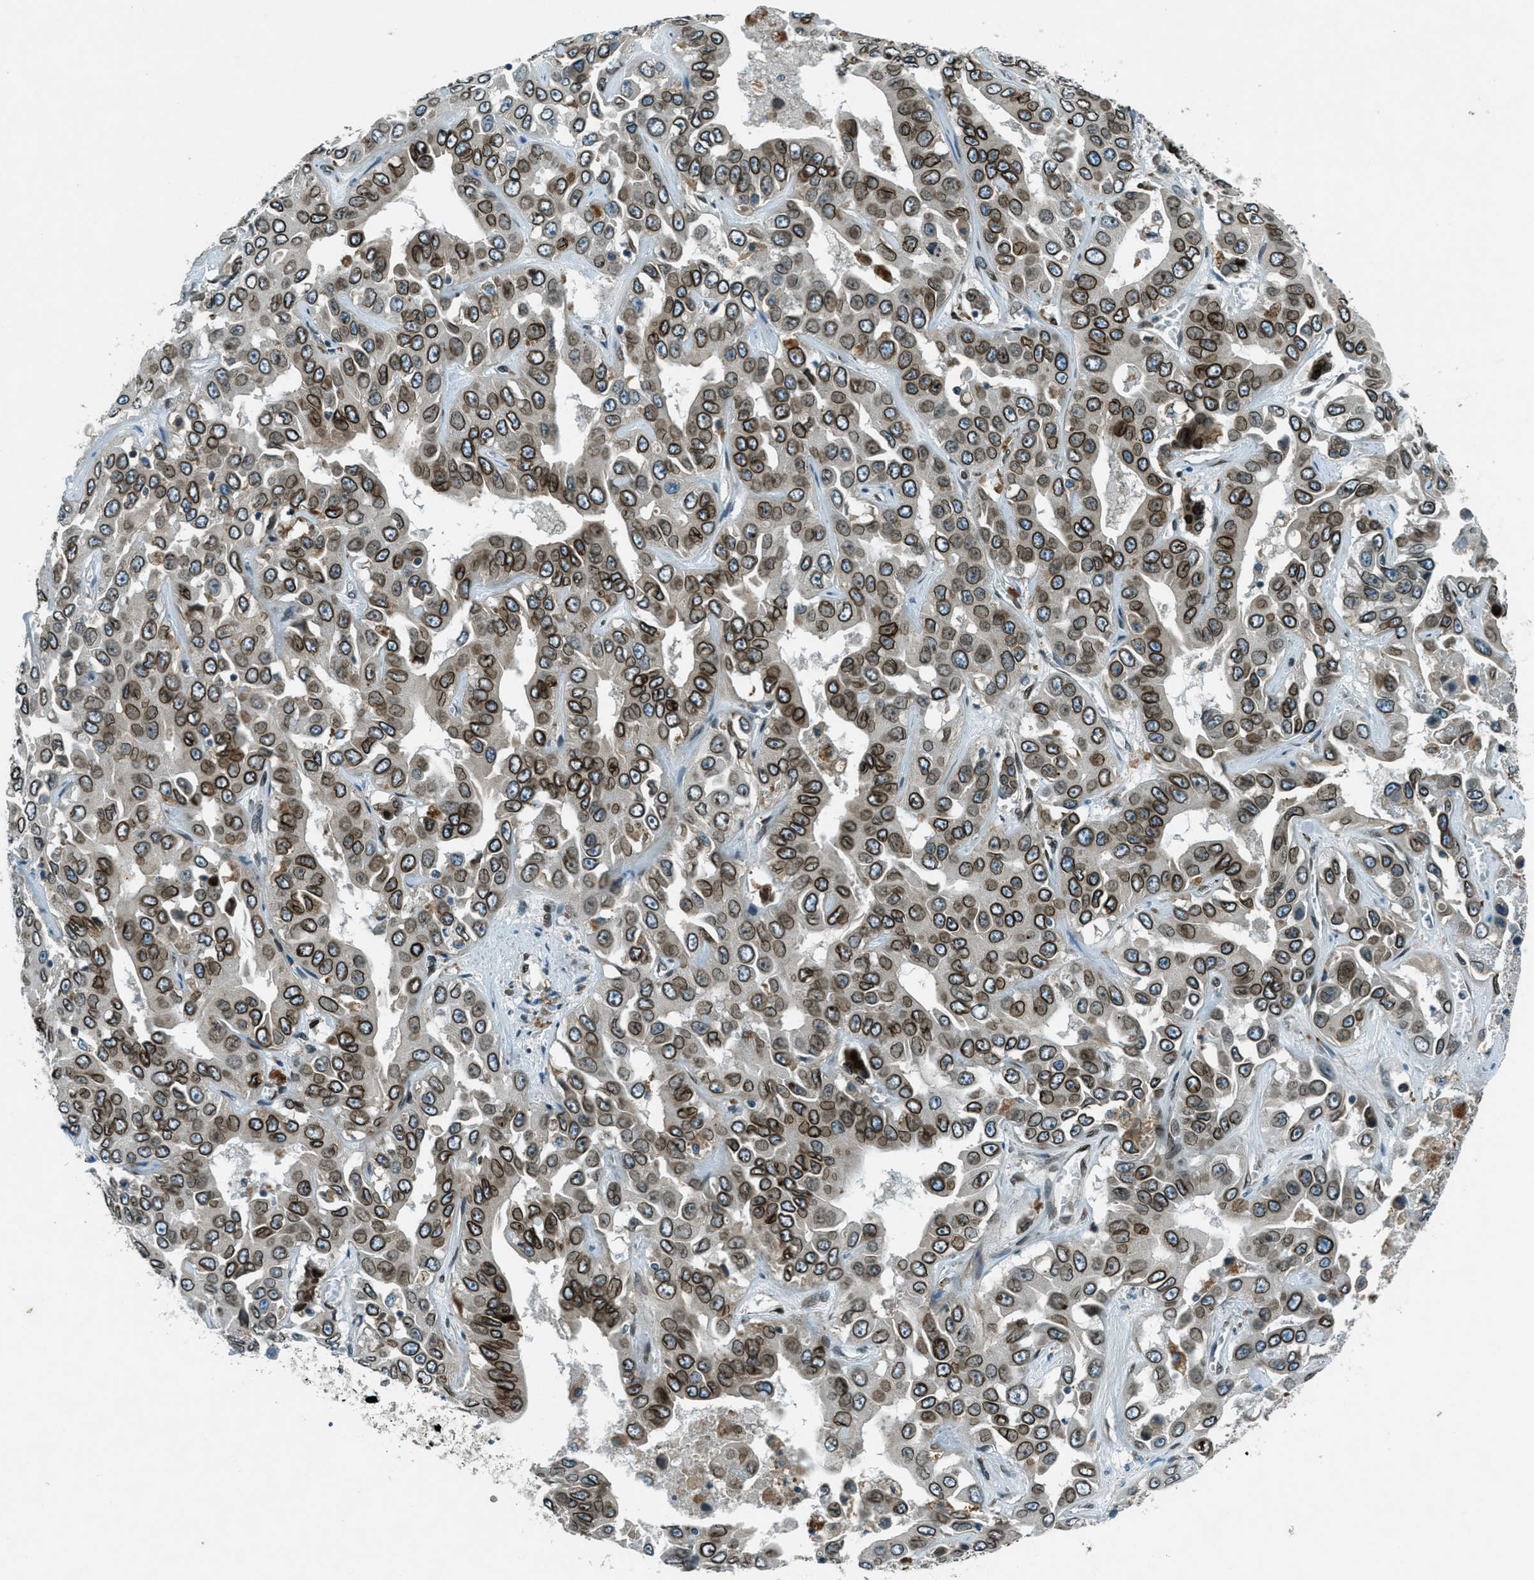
{"staining": {"intensity": "strong", "quantity": ">75%", "location": "cytoplasmic/membranous,nuclear"}, "tissue": "liver cancer", "cell_type": "Tumor cells", "image_type": "cancer", "snomed": [{"axis": "morphology", "description": "Cholangiocarcinoma"}, {"axis": "topography", "description": "Liver"}], "caption": "Immunohistochemistry of liver cancer reveals high levels of strong cytoplasmic/membranous and nuclear positivity in approximately >75% of tumor cells.", "gene": "LEMD2", "patient": {"sex": "female", "age": 52}}